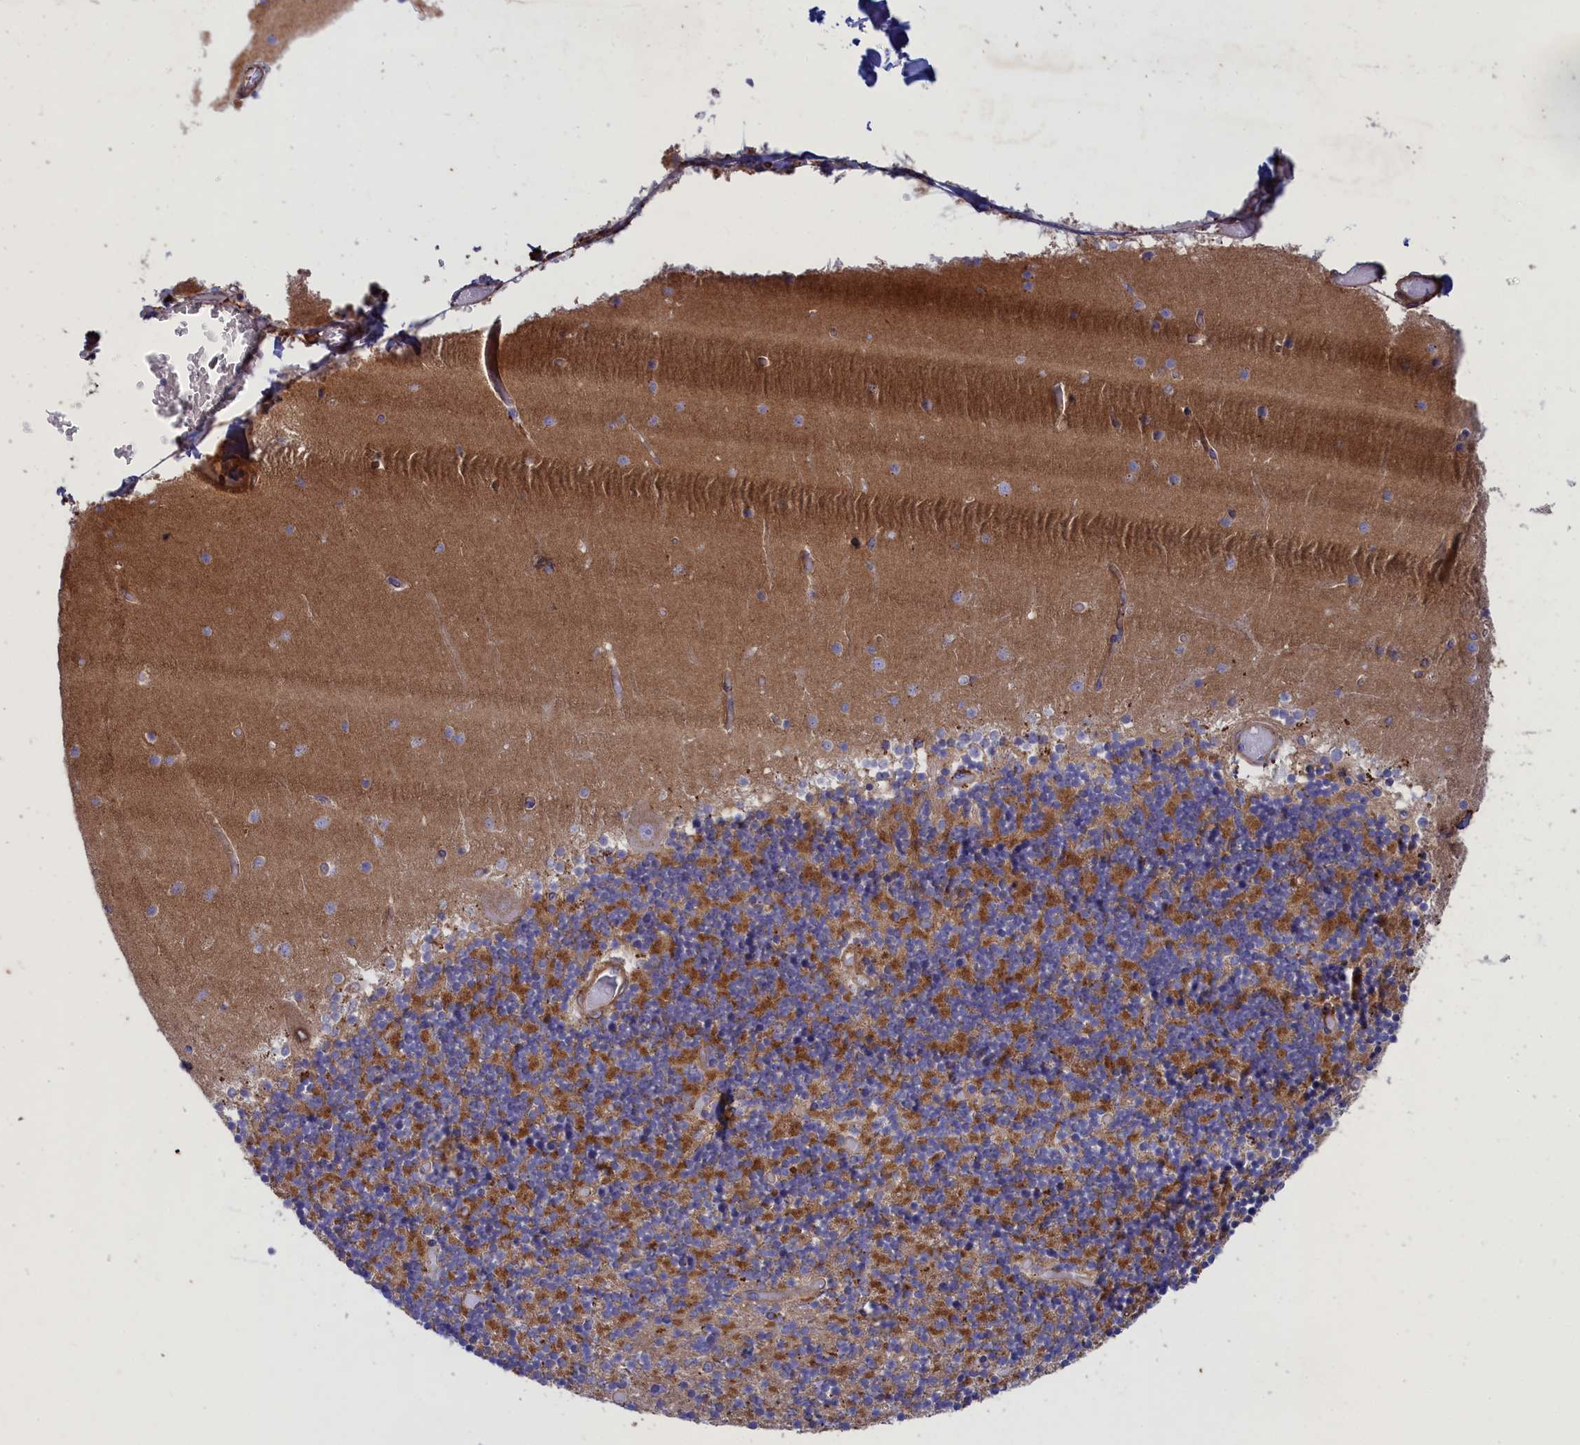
{"staining": {"intensity": "moderate", "quantity": ">75%", "location": "cytoplasmic/membranous"}, "tissue": "cerebellum", "cell_type": "Cells in granular layer", "image_type": "normal", "snomed": [{"axis": "morphology", "description": "Normal tissue, NOS"}, {"axis": "topography", "description": "Cerebellum"}], "caption": "Moderate cytoplasmic/membranous positivity for a protein is seen in about >75% of cells in granular layer of benign cerebellum using immunohistochemistry.", "gene": "SCAMP4", "patient": {"sex": "female", "age": 28}}